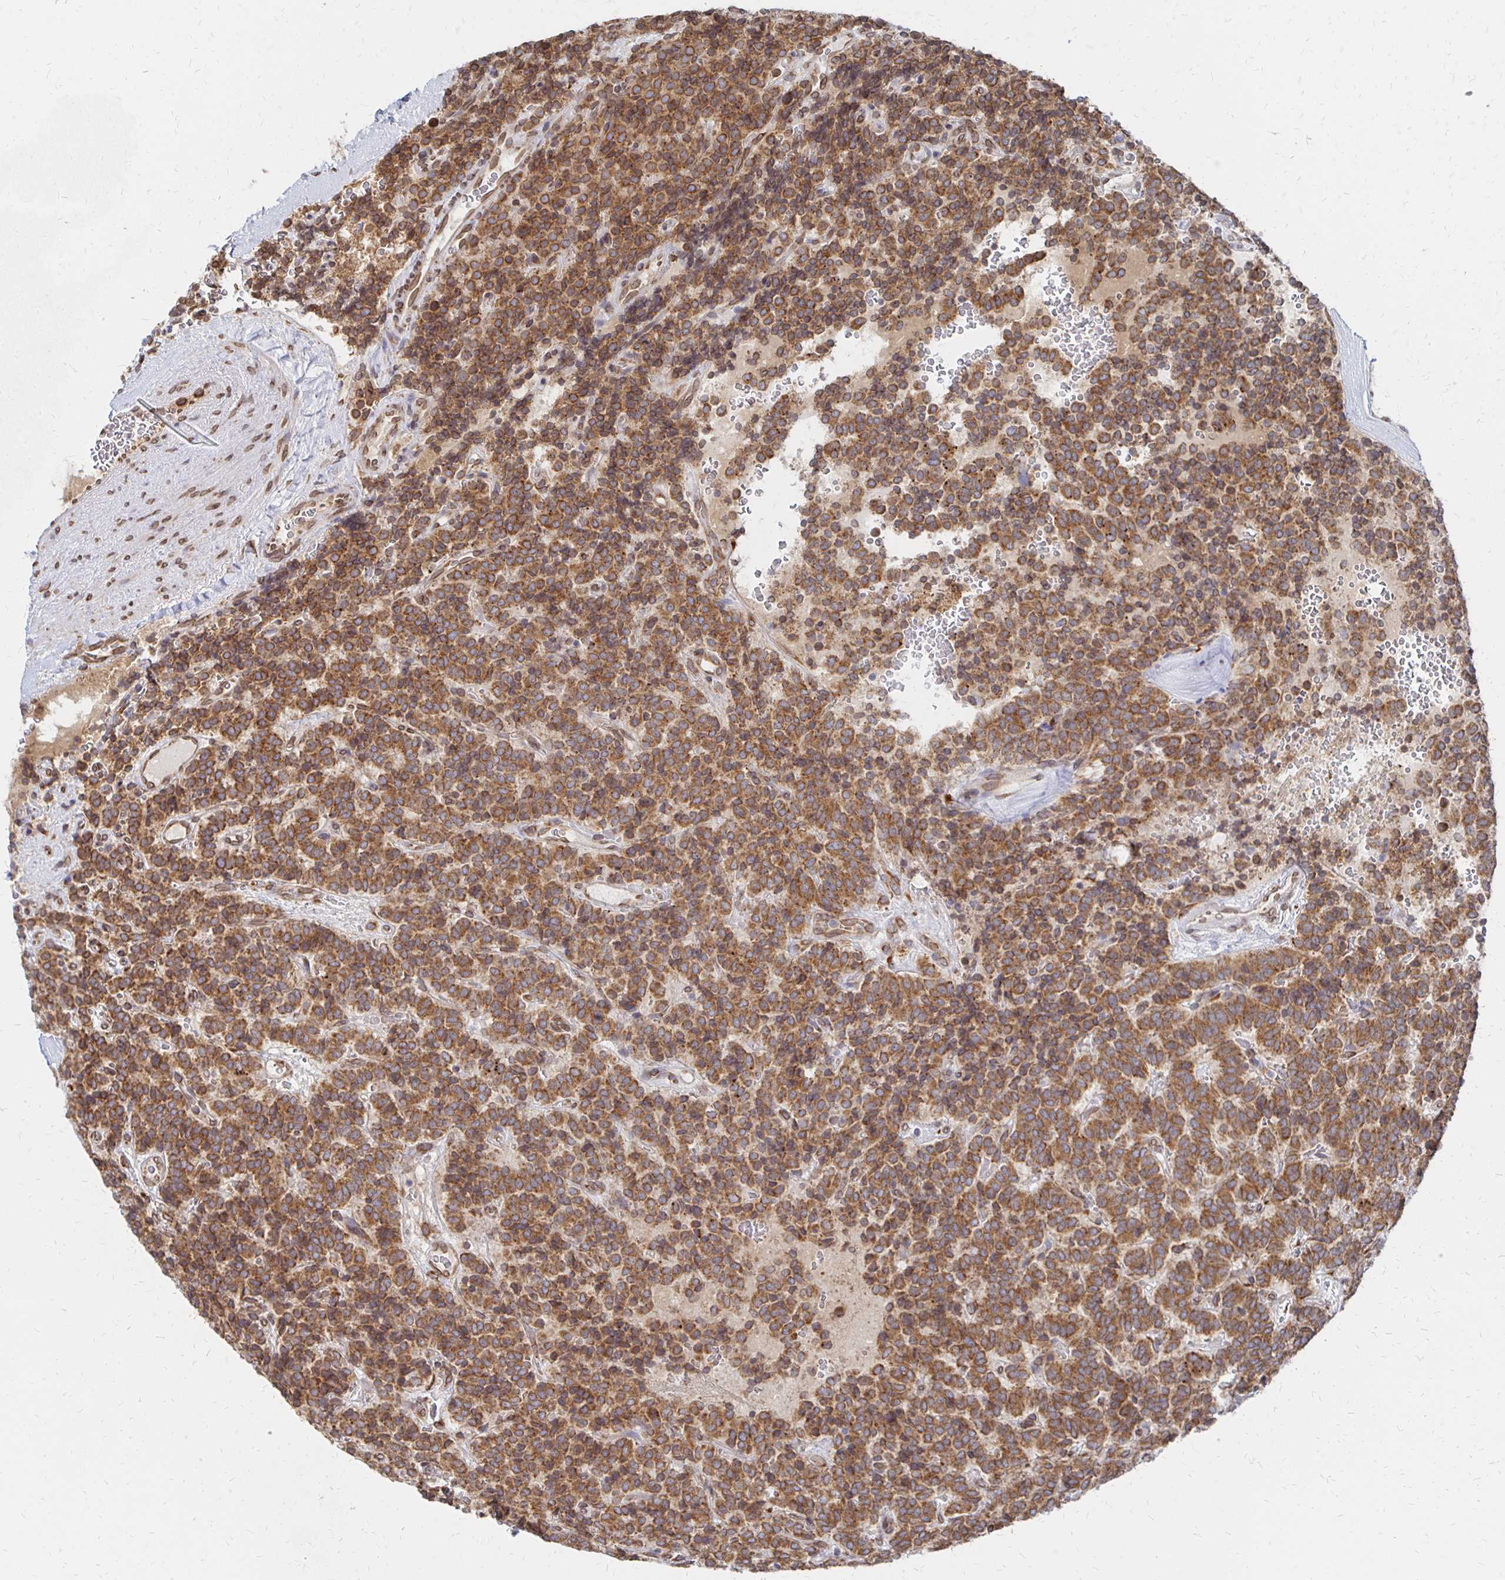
{"staining": {"intensity": "strong", "quantity": ">75%", "location": "cytoplasmic/membranous,nuclear"}, "tissue": "carcinoid", "cell_type": "Tumor cells", "image_type": "cancer", "snomed": [{"axis": "morphology", "description": "Carcinoid, malignant, NOS"}, {"axis": "topography", "description": "Pancreas"}], "caption": "Brown immunohistochemical staining in malignant carcinoid exhibits strong cytoplasmic/membranous and nuclear positivity in about >75% of tumor cells.", "gene": "PELI3", "patient": {"sex": "male", "age": 36}}